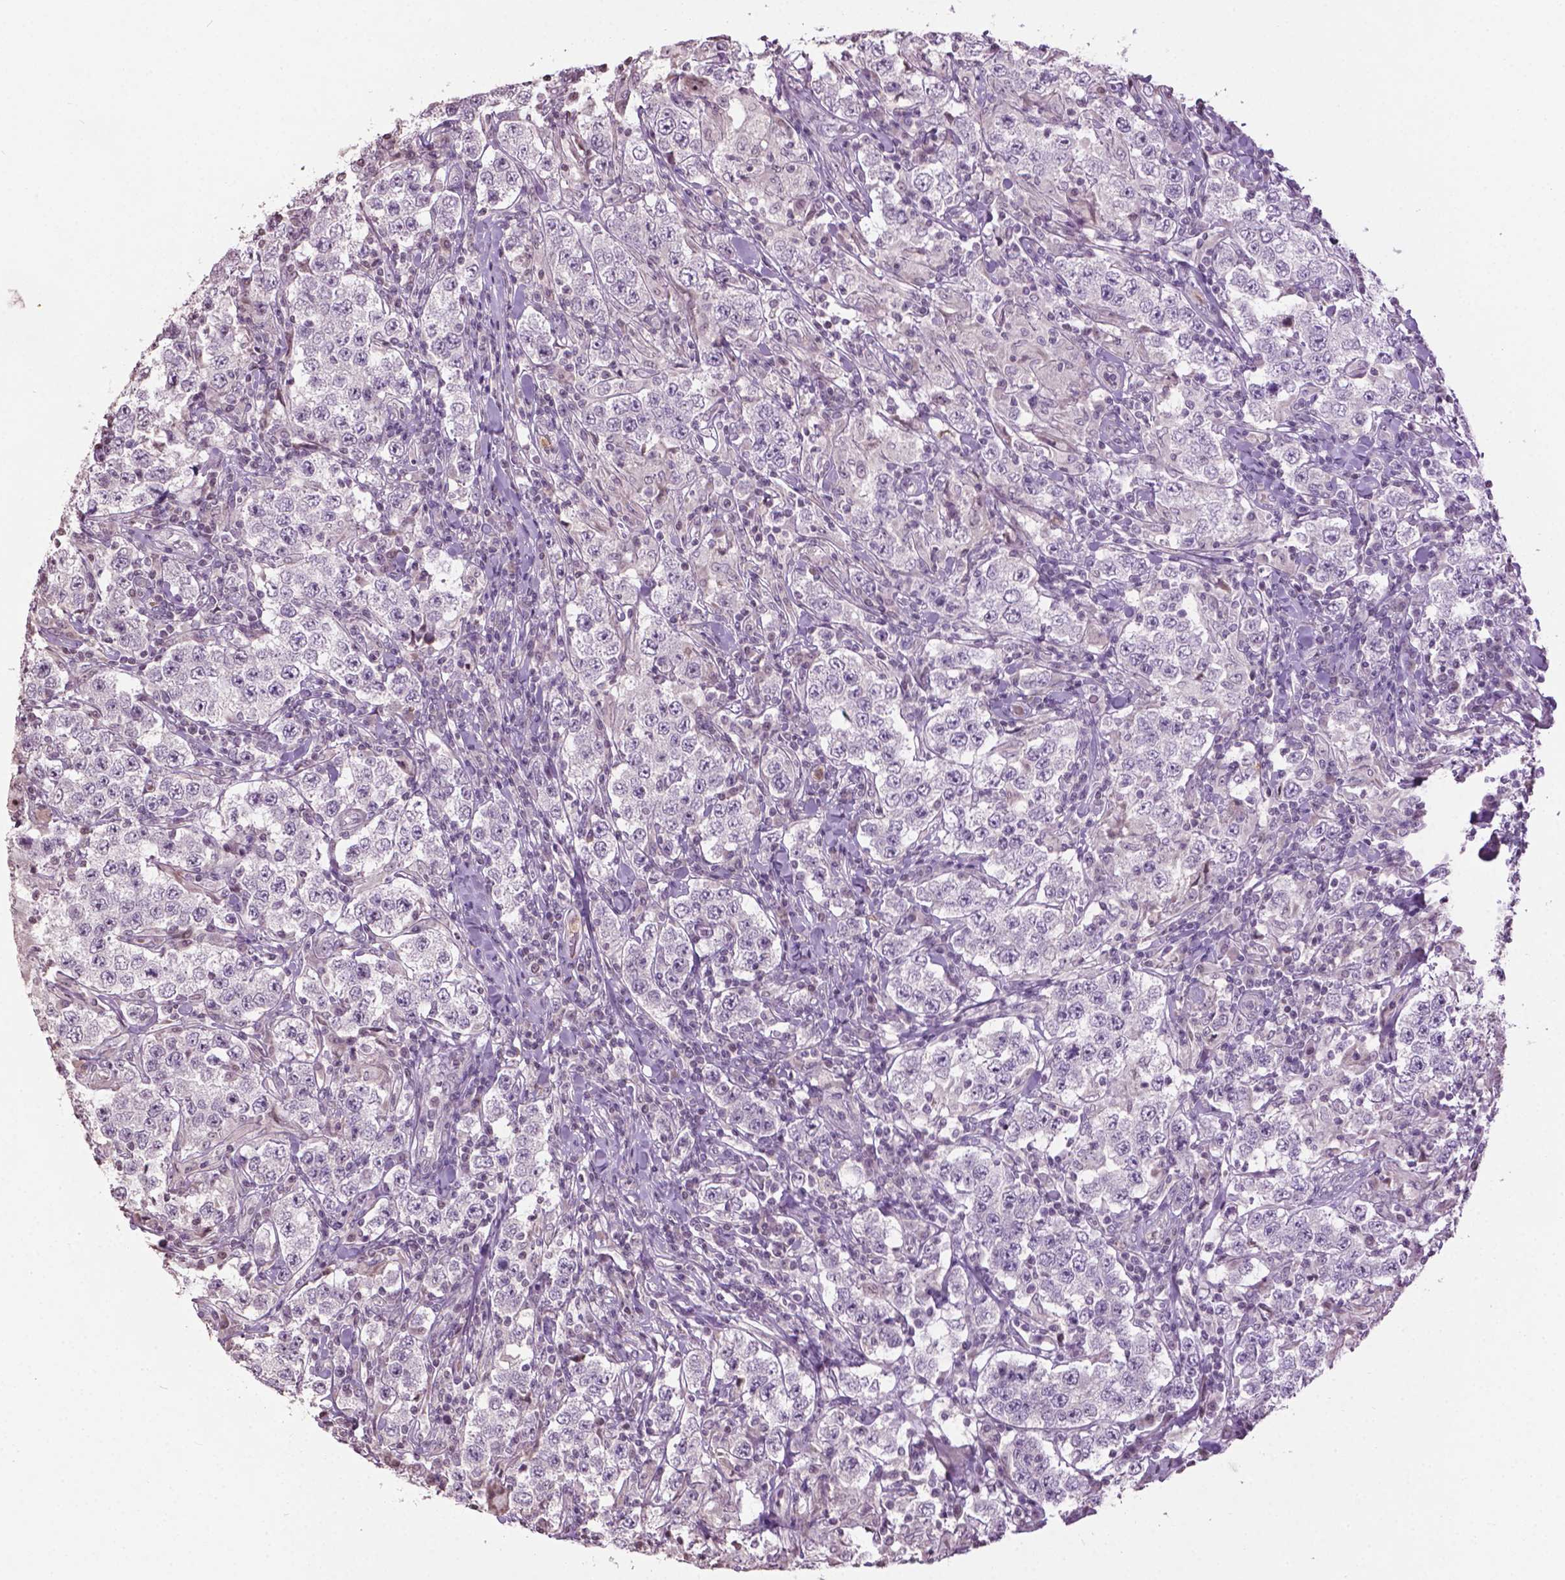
{"staining": {"intensity": "negative", "quantity": "none", "location": "none"}, "tissue": "testis cancer", "cell_type": "Tumor cells", "image_type": "cancer", "snomed": [{"axis": "morphology", "description": "Seminoma, NOS"}, {"axis": "morphology", "description": "Carcinoma, Embryonal, NOS"}, {"axis": "topography", "description": "Testis"}], "caption": "This micrograph is of testis cancer stained with immunohistochemistry (IHC) to label a protein in brown with the nuclei are counter-stained blue. There is no positivity in tumor cells.", "gene": "NTNG2", "patient": {"sex": "male", "age": 41}}